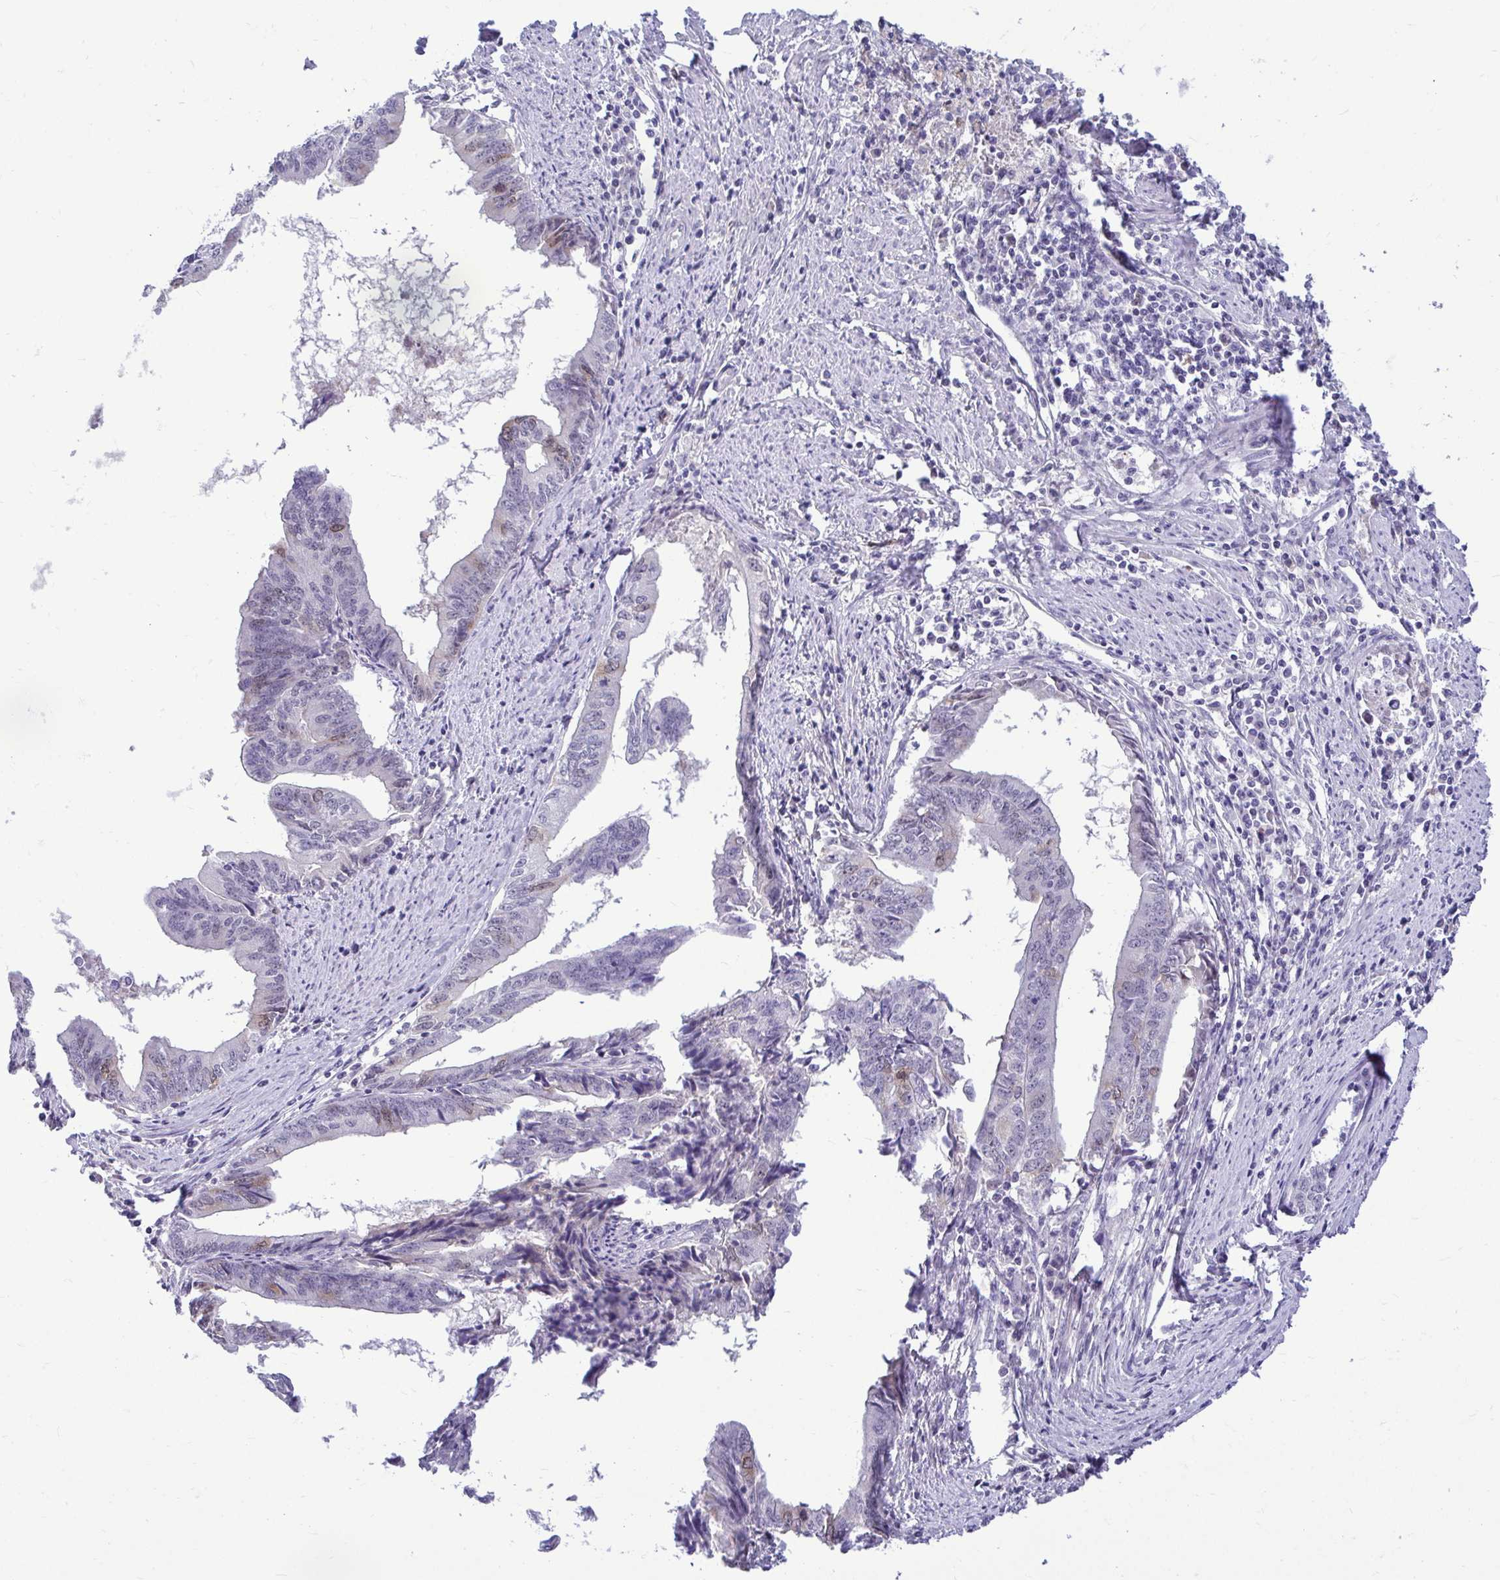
{"staining": {"intensity": "negative", "quantity": "none", "location": "none"}, "tissue": "endometrial cancer", "cell_type": "Tumor cells", "image_type": "cancer", "snomed": [{"axis": "morphology", "description": "Adenocarcinoma, NOS"}, {"axis": "topography", "description": "Endometrium"}], "caption": "There is no significant staining in tumor cells of endometrial adenocarcinoma.", "gene": "CDC20", "patient": {"sex": "female", "age": 65}}